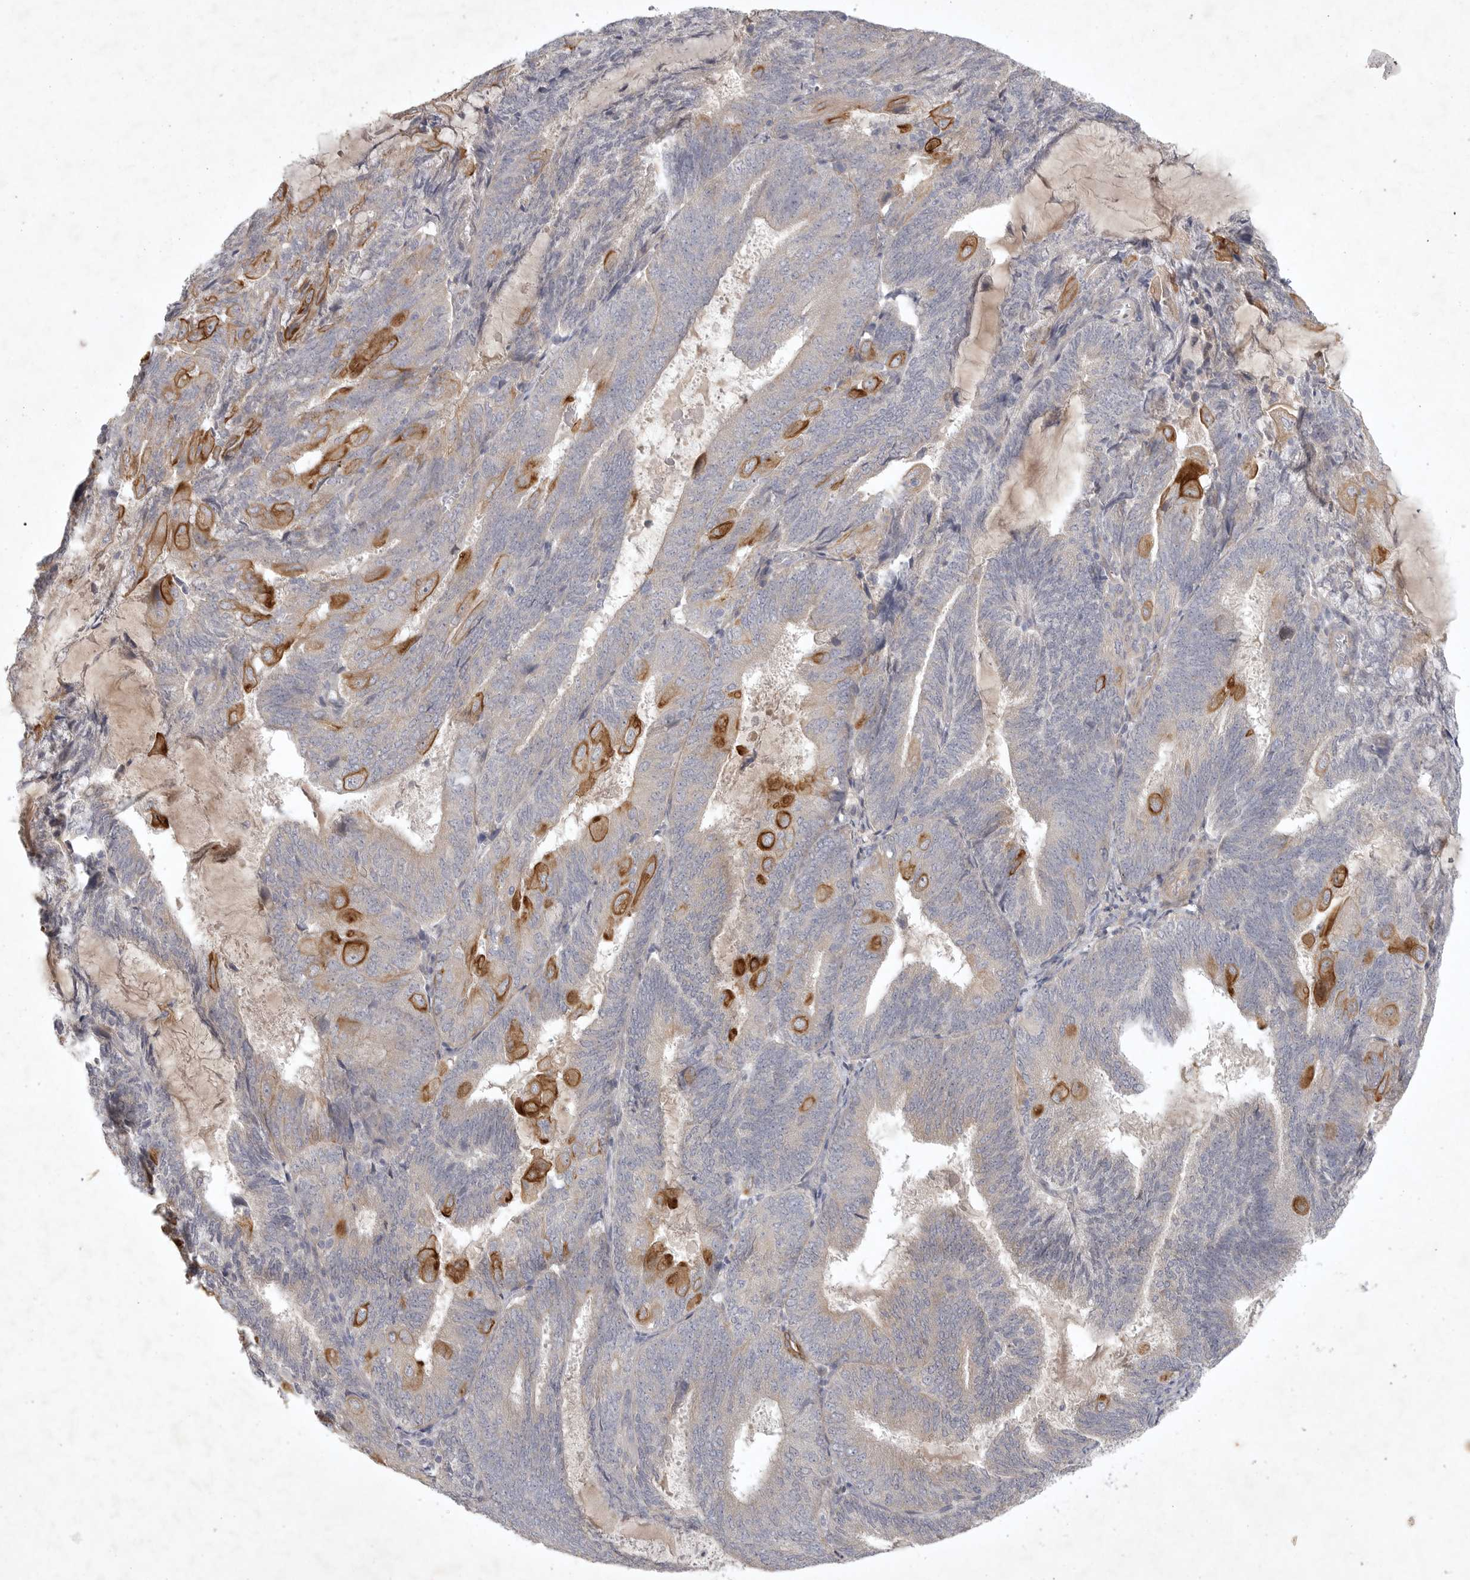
{"staining": {"intensity": "moderate", "quantity": "<25%", "location": "cytoplasmic/membranous"}, "tissue": "endometrial cancer", "cell_type": "Tumor cells", "image_type": "cancer", "snomed": [{"axis": "morphology", "description": "Adenocarcinoma, NOS"}, {"axis": "topography", "description": "Endometrium"}], "caption": "A high-resolution image shows immunohistochemistry (IHC) staining of adenocarcinoma (endometrial), which exhibits moderate cytoplasmic/membranous staining in approximately <25% of tumor cells. (brown staining indicates protein expression, while blue staining denotes nuclei).", "gene": "BZW2", "patient": {"sex": "female", "age": 81}}